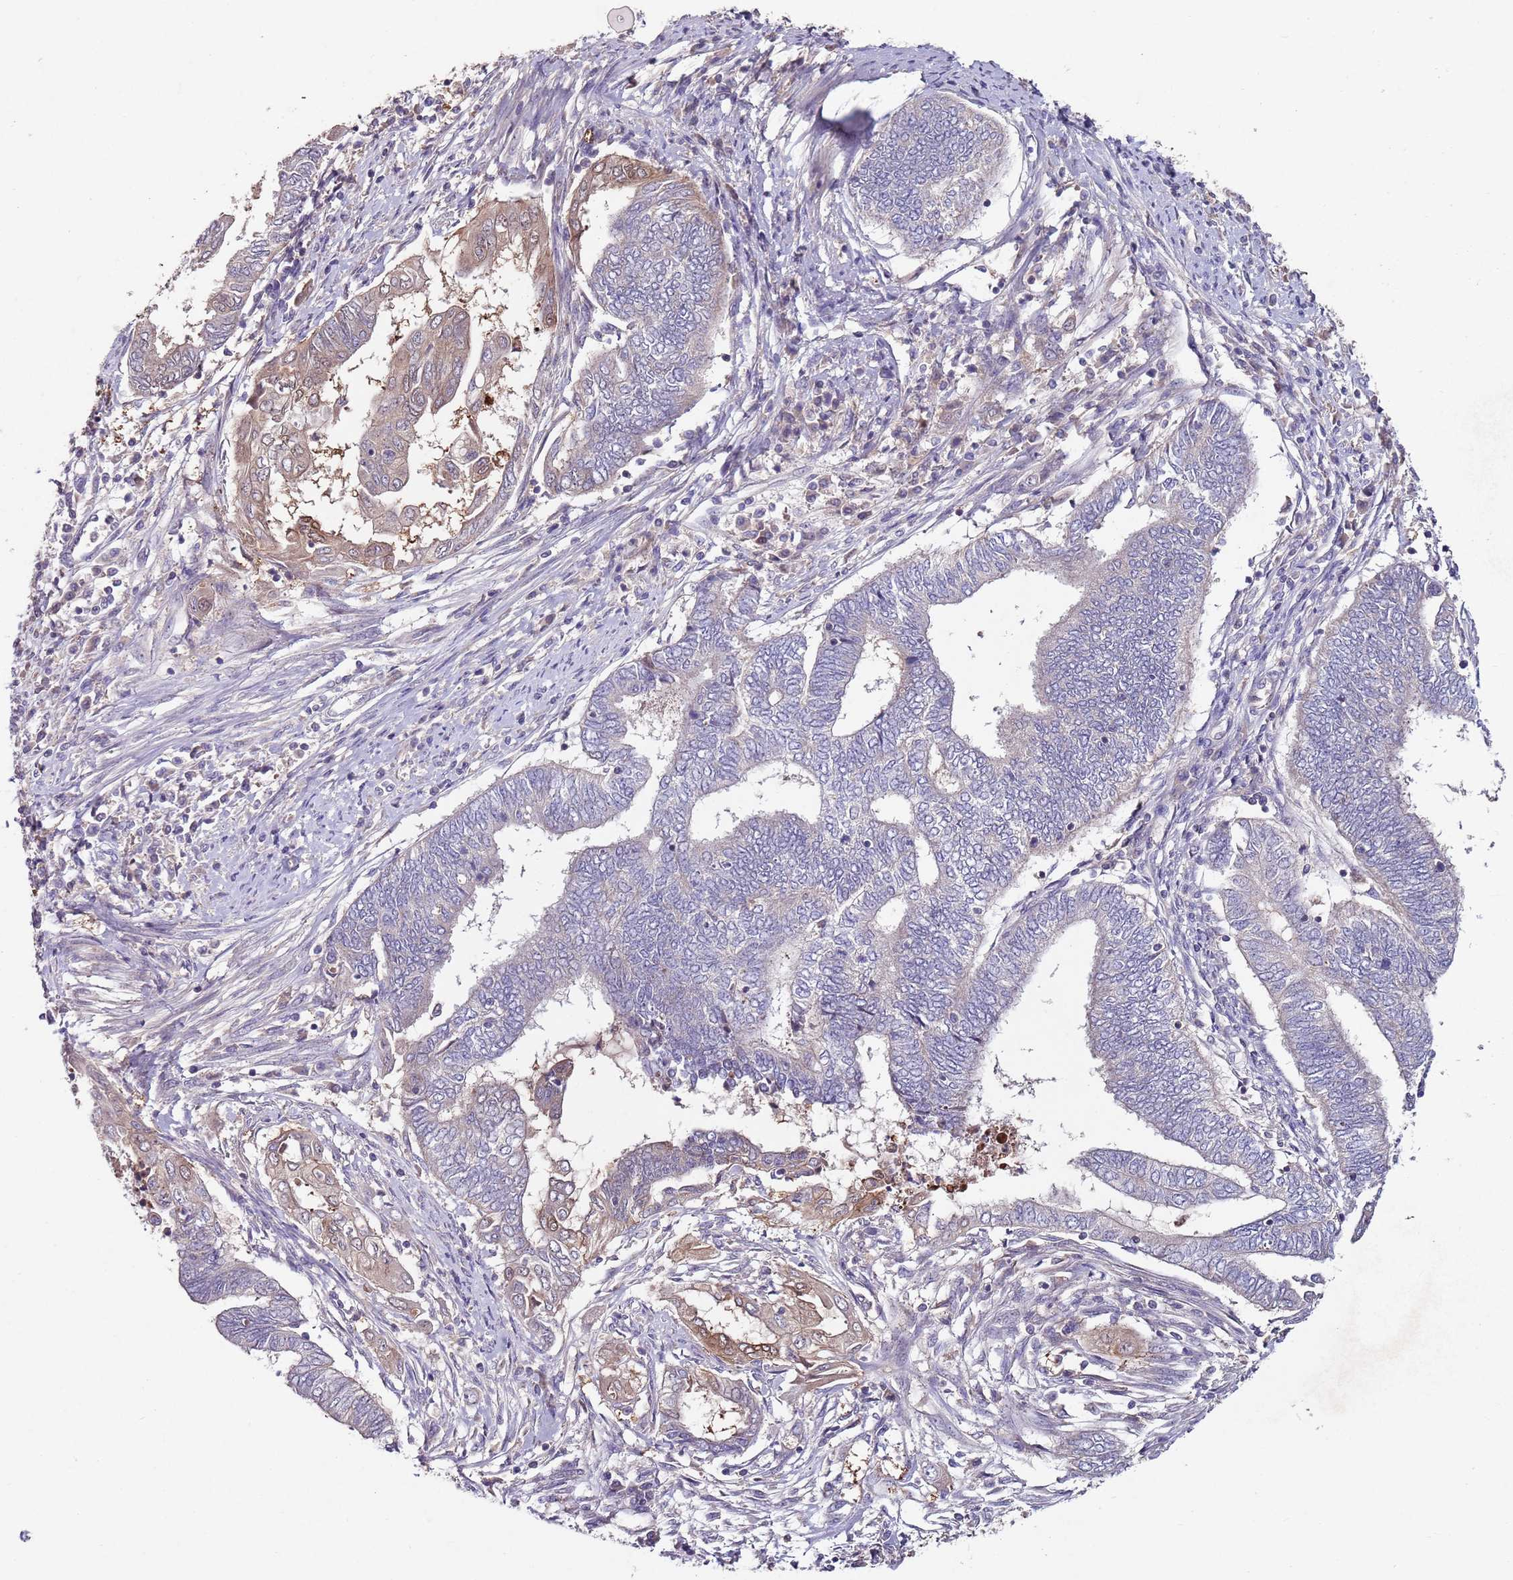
{"staining": {"intensity": "weak", "quantity": "<25%", "location": "cytoplasmic/membranous"}, "tissue": "endometrial cancer", "cell_type": "Tumor cells", "image_type": "cancer", "snomed": [{"axis": "morphology", "description": "Adenocarcinoma, NOS"}, {"axis": "topography", "description": "Uterus"}, {"axis": "topography", "description": "Endometrium"}], "caption": "High magnification brightfield microscopy of endometrial cancer (adenocarcinoma) stained with DAB (3,3'-diaminobenzidine) (brown) and counterstained with hematoxylin (blue): tumor cells show no significant staining.", "gene": "NRDE2", "patient": {"sex": "female", "age": 70}}